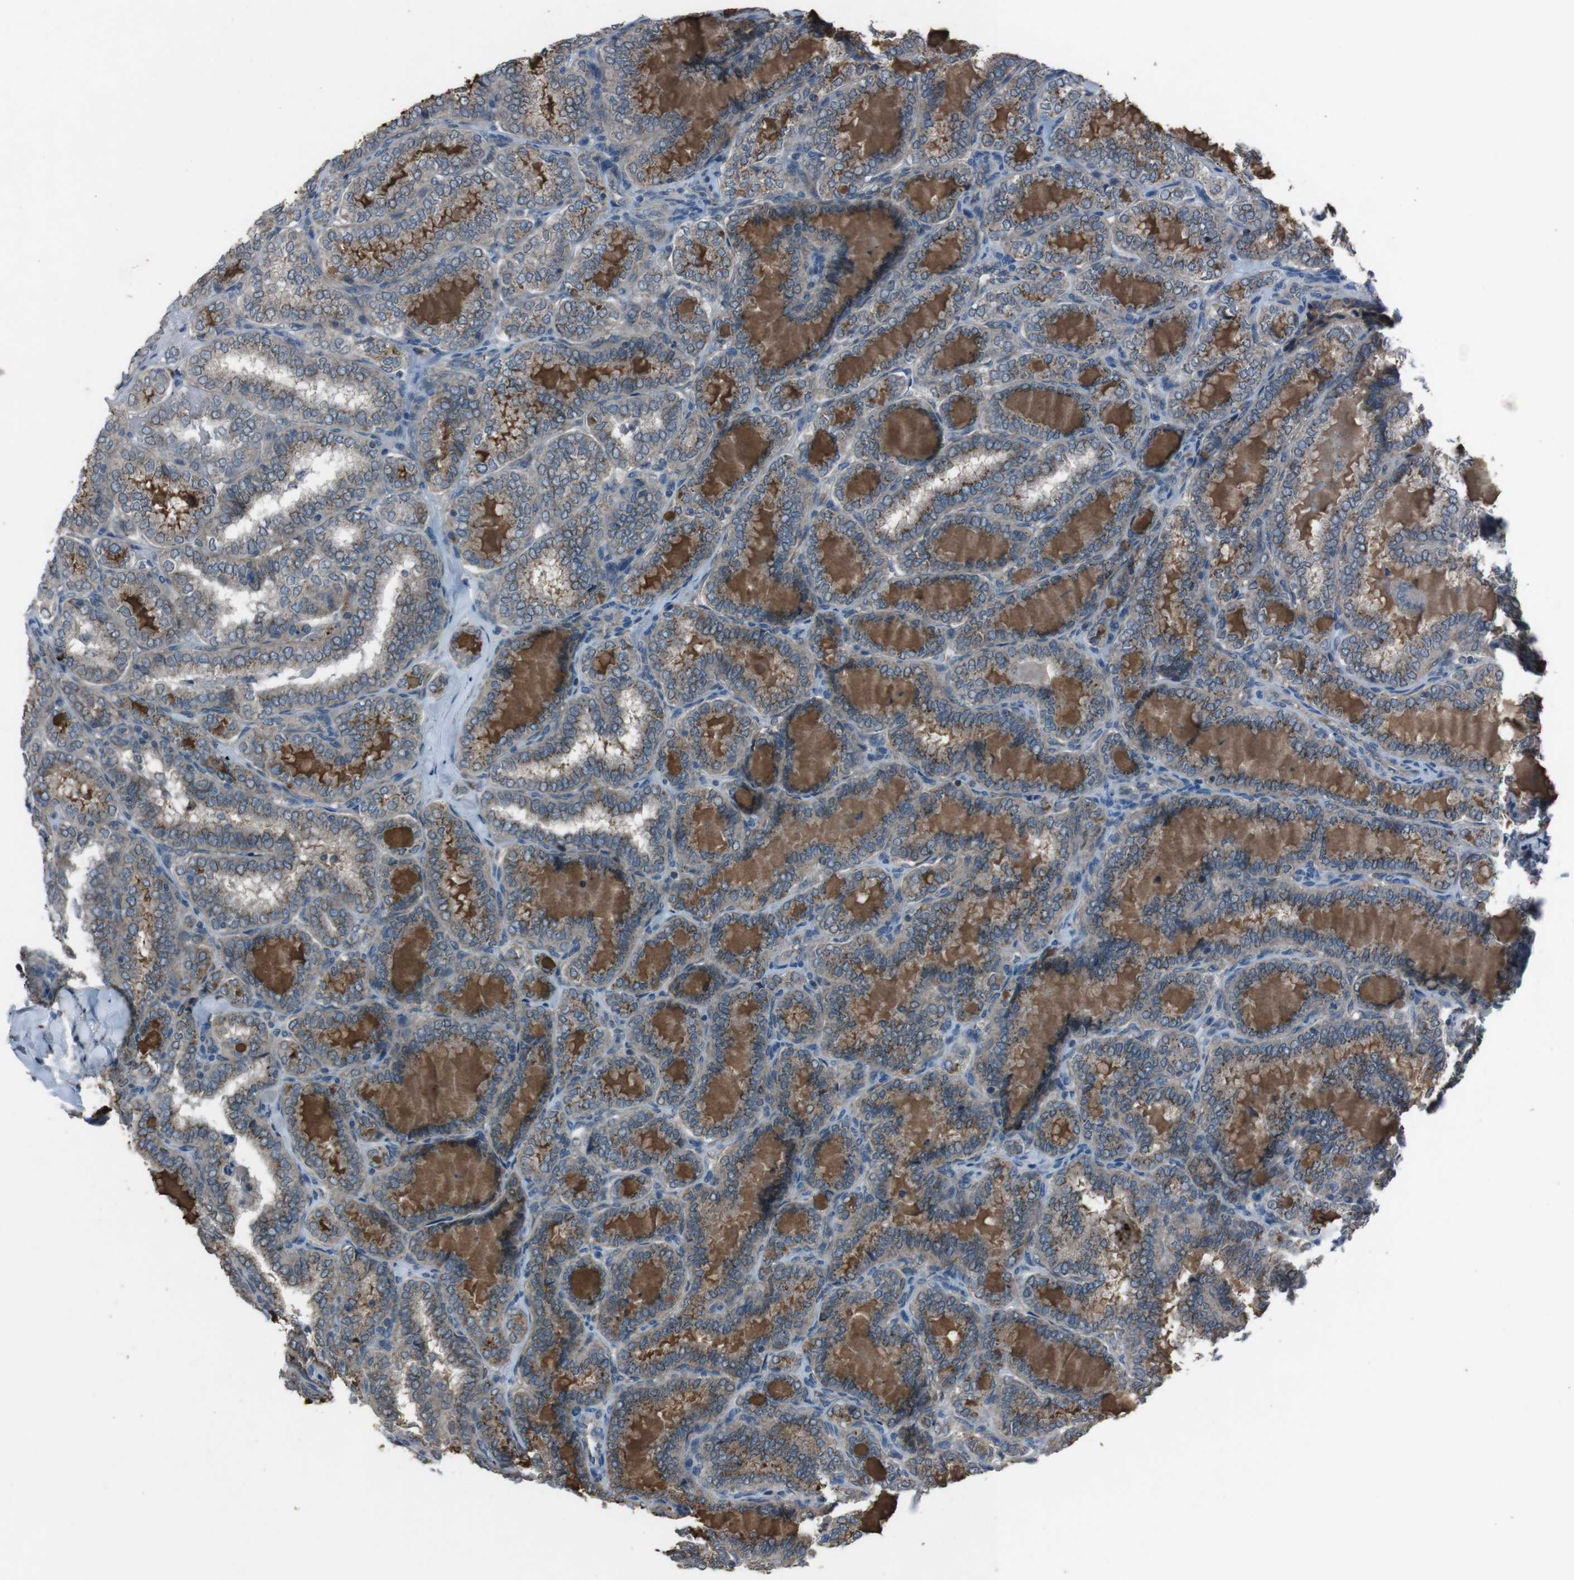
{"staining": {"intensity": "moderate", "quantity": "25%-75%", "location": "cytoplasmic/membranous"}, "tissue": "thyroid cancer", "cell_type": "Tumor cells", "image_type": "cancer", "snomed": [{"axis": "morphology", "description": "Normal tissue, NOS"}, {"axis": "morphology", "description": "Papillary adenocarcinoma, NOS"}, {"axis": "topography", "description": "Thyroid gland"}], "caption": "Moderate cytoplasmic/membranous staining is seen in approximately 25%-75% of tumor cells in papillary adenocarcinoma (thyroid).", "gene": "EFNA5", "patient": {"sex": "female", "age": 30}}